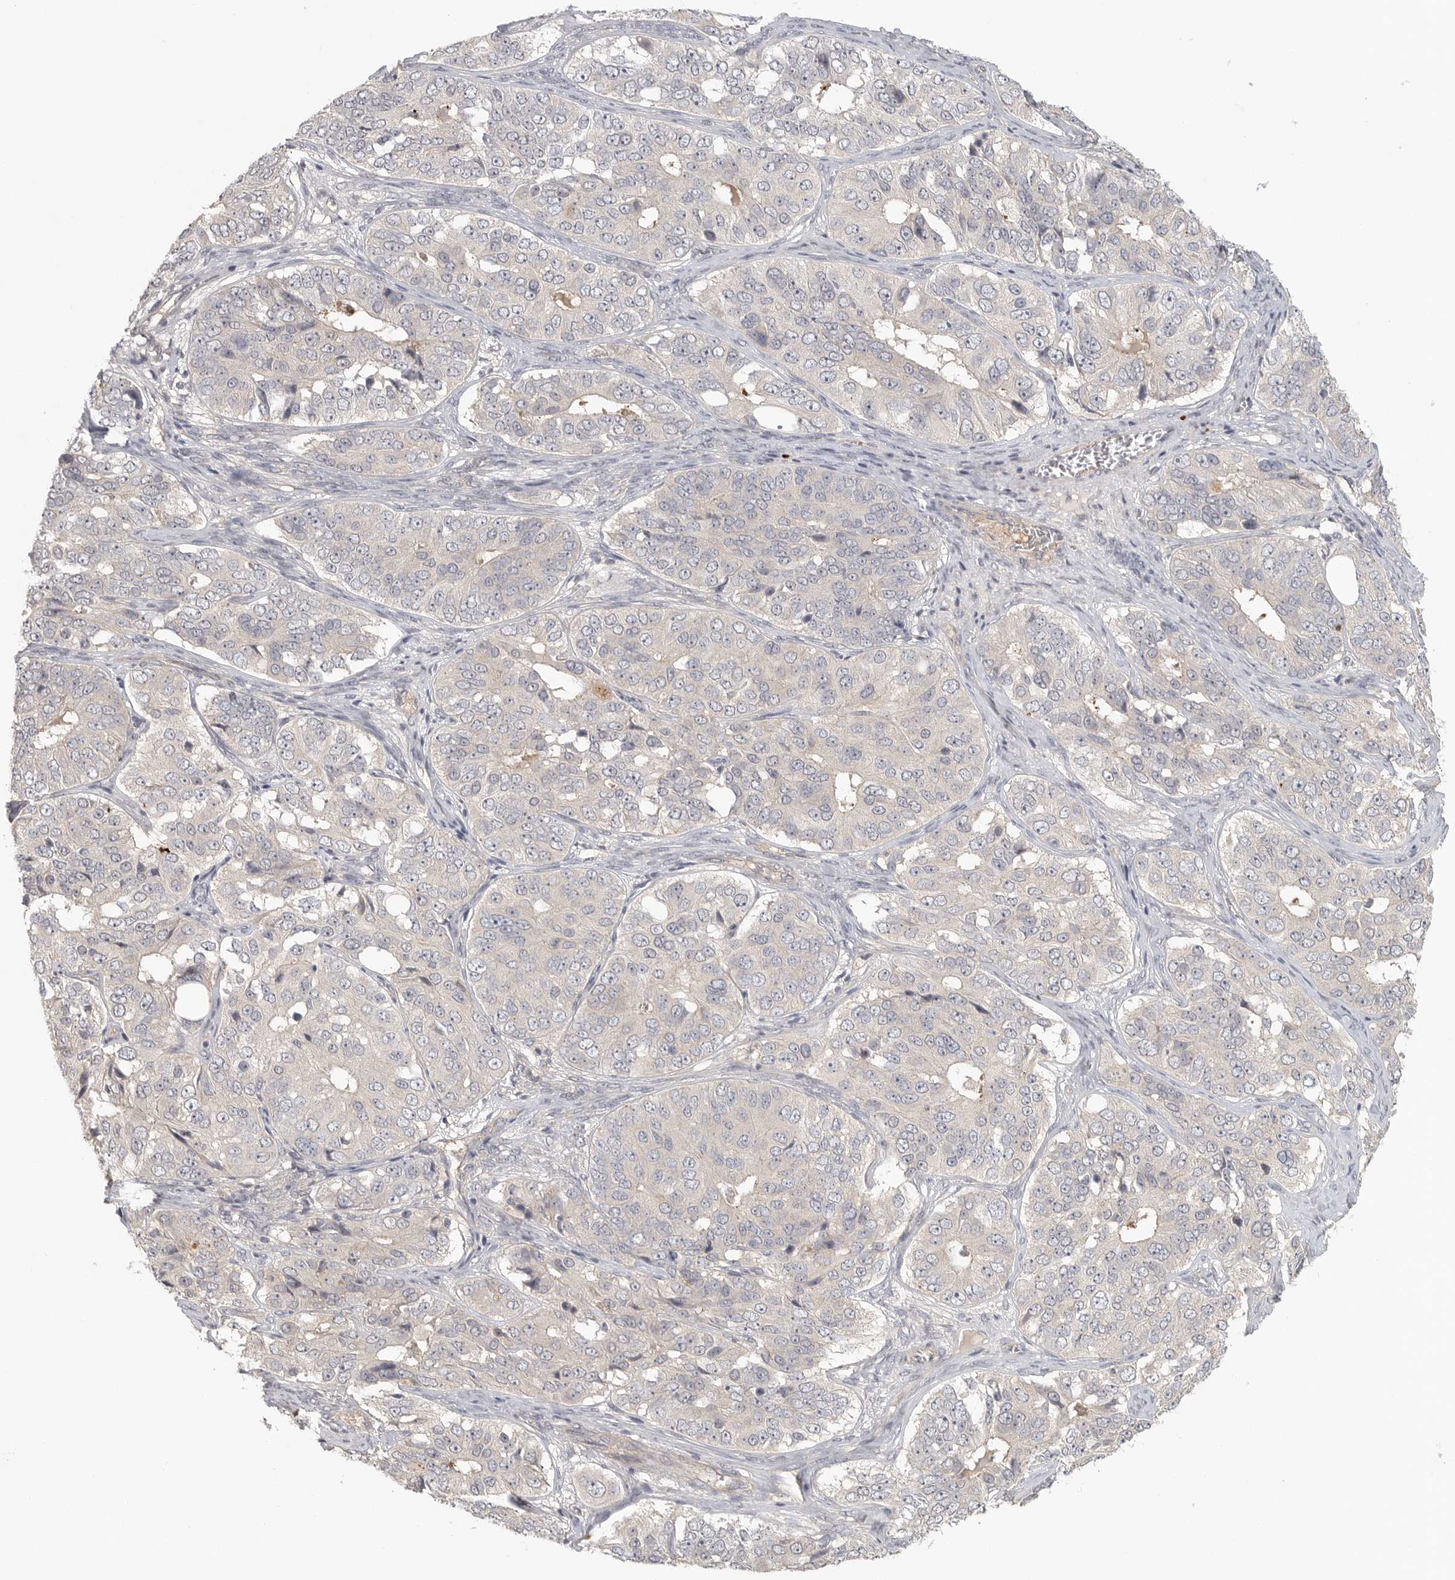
{"staining": {"intensity": "negative", "quantity": "none", "location": "none"}, "tissue": "ovarian cancer", "cell_type": "Tumor cells", "image_type": "cancer", "snomed": [{"axis": "morphology", "description": "Carcinoma, endometroid"}, {"axis": "topography", "description": "Ovary"}], "caption": "Histopathology image shows no significant protein positivity in tumor cells of ovarian cancer (endometroid carcinoma).", "gene": "HDAC6", "patient": {"sex": "female", "age": 51}}